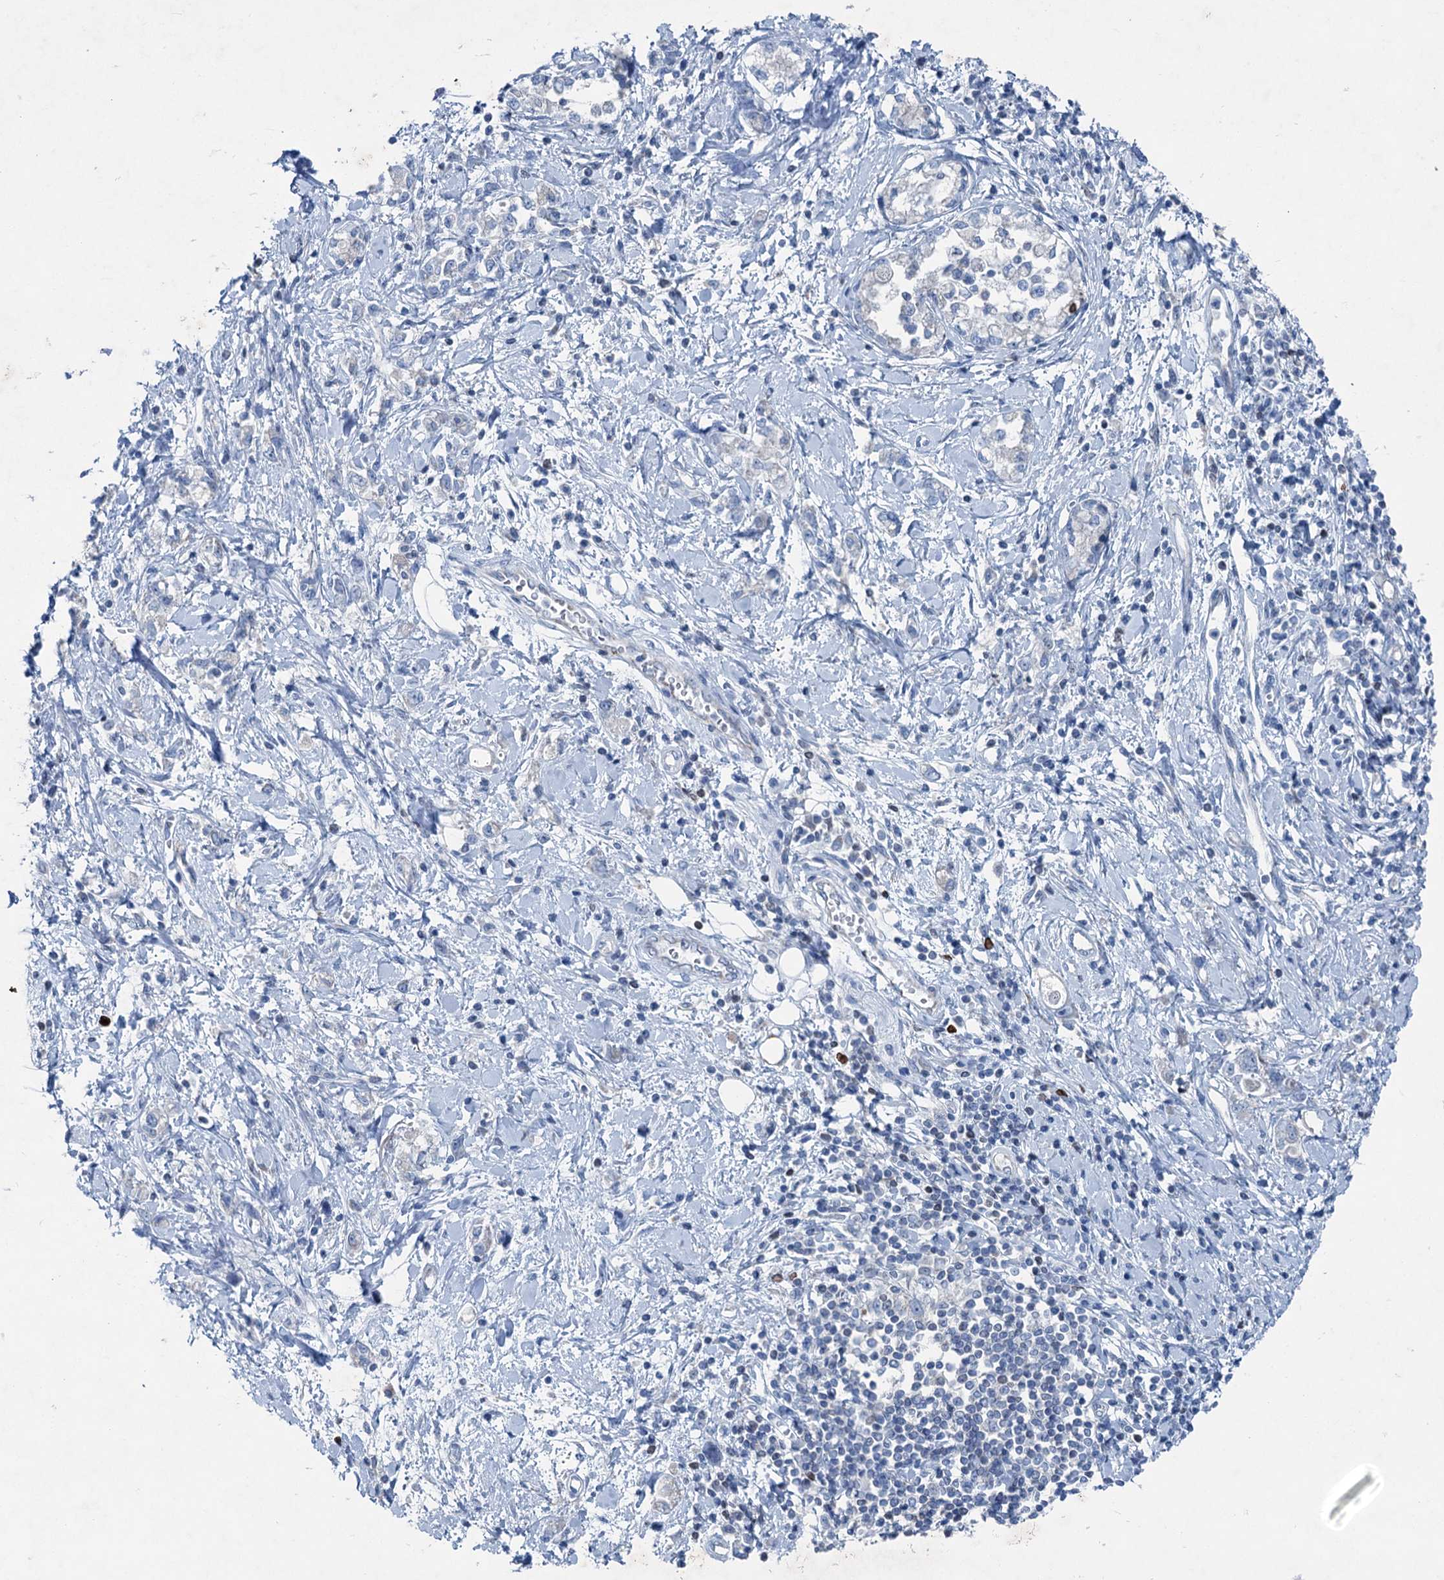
{"staining": {"intensity": "negative", "quantity": "none", "location": "none"}, "tissue": "stomach cancer", "cell_type": "Tumor cells", "image_type": "cancer", "snomed": [{"axis": "morphology", "description": "Adenocarcinoma, NOS"}, {"axis": "topography", "description": "Stomach"}], "caption": "Stomach cancer stained for a protein using immunohistochemistry exhibits no positivity tumor cells.", "gene": "ELP4", "patient": {"sex": "female", "age": 76}}